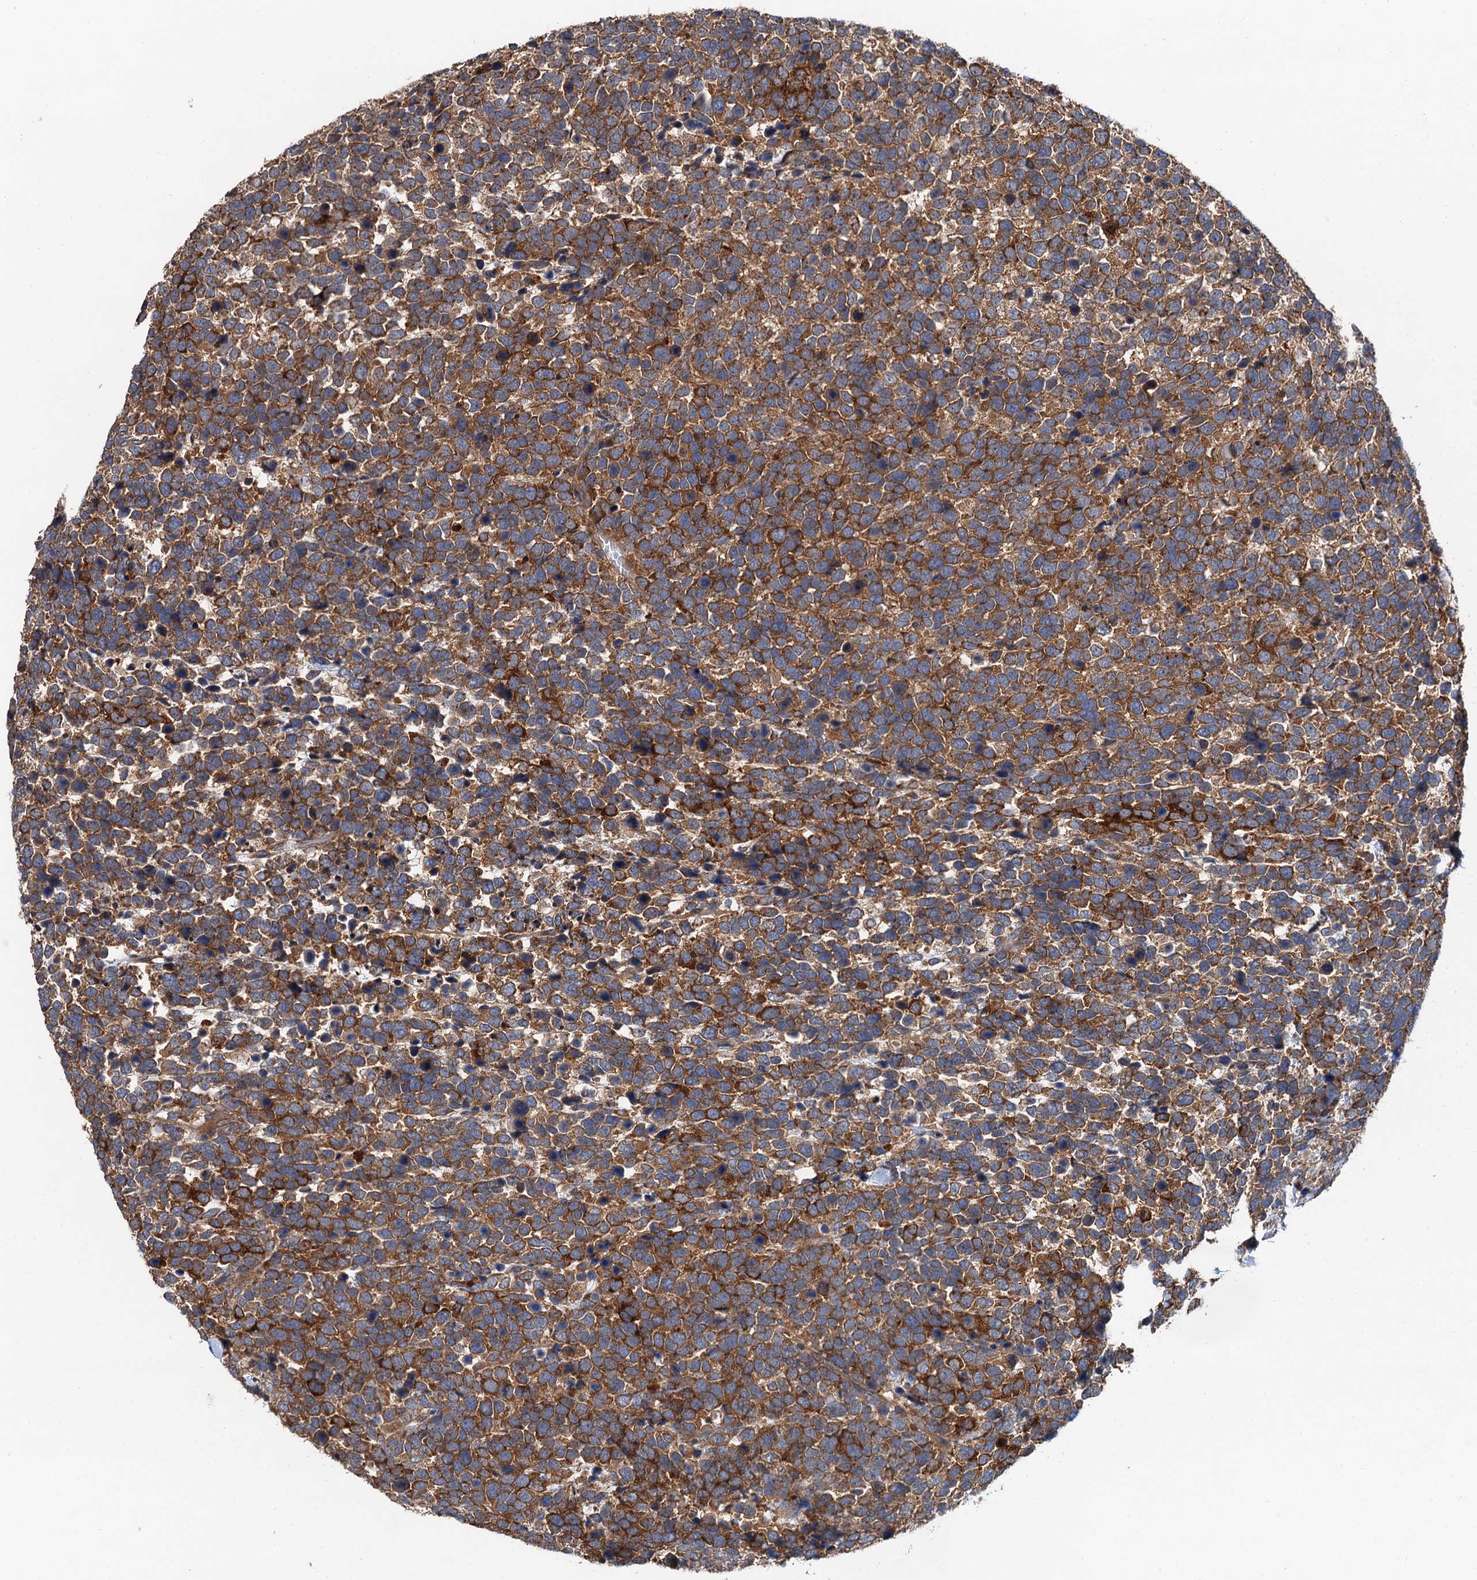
{"staining": {"intensity": "strong", "quantity": ">75%", "location": "cytoplasmic/membranous"}, "tissue": "urothelial cancer", "cell_type": "Tumor cells", "image_type": "cancer", "snomed": [{"axis": "morphology", "description": "Urothelial carcinoma, High grade"}, {"axis": "topography", "description": "Urinary bladder"}], "caption": "Immunohistochemistry photomicrograph of neoplastic tissue: urothelial carcinoma (high-grade) stained using IHC displays high levels of strong protein expression localized specifically in the cytoplasmic/membranous of tumor cells, appearing as a cytoplasmic/membranous brown color.", "gene": "COG3", "patient": {"sex": "female", "age": 82}}